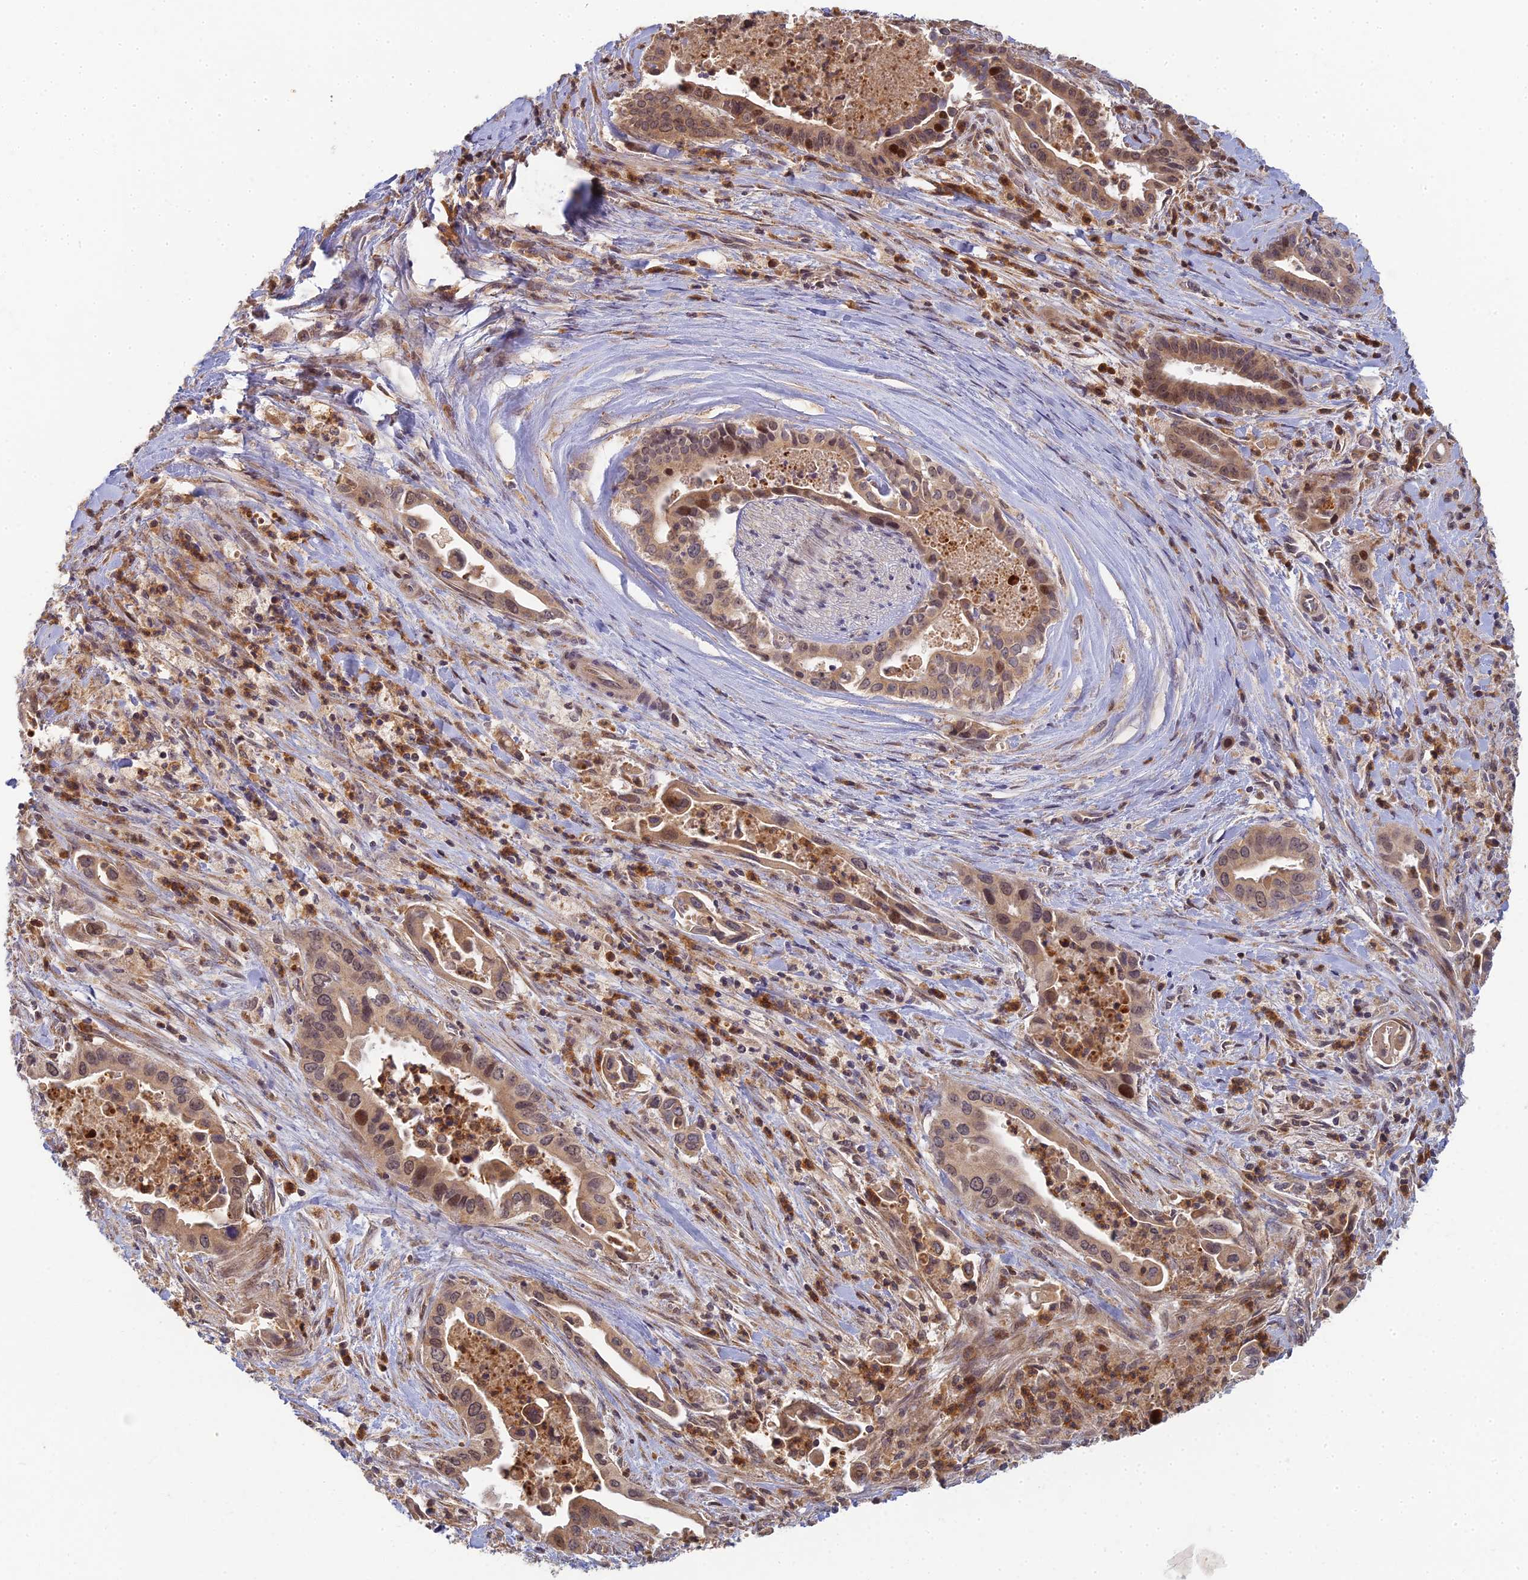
{"staining": {"intensity": "moderate", "quantity": ">75%", "location": "cytoplasmic/membranous"}, "tissue": "pancreatic cancer", "cell_type": "Tumor cells", "image_type": "cancer", "snomed": [{"axis": "morphology", "description": "Adenocarcinoma, NOS"}, {"axis": "topography", "description": "Pancreas"}], "caption": "Brown immunohistochemical staining in pancreatic cancer (adenocarcinoma) reveals moderate cytoplasmic/membranous staining in approximately >75% of tumor cells.", "gene": "RGL3", "patient": {"sex": "female", "age": 77}}